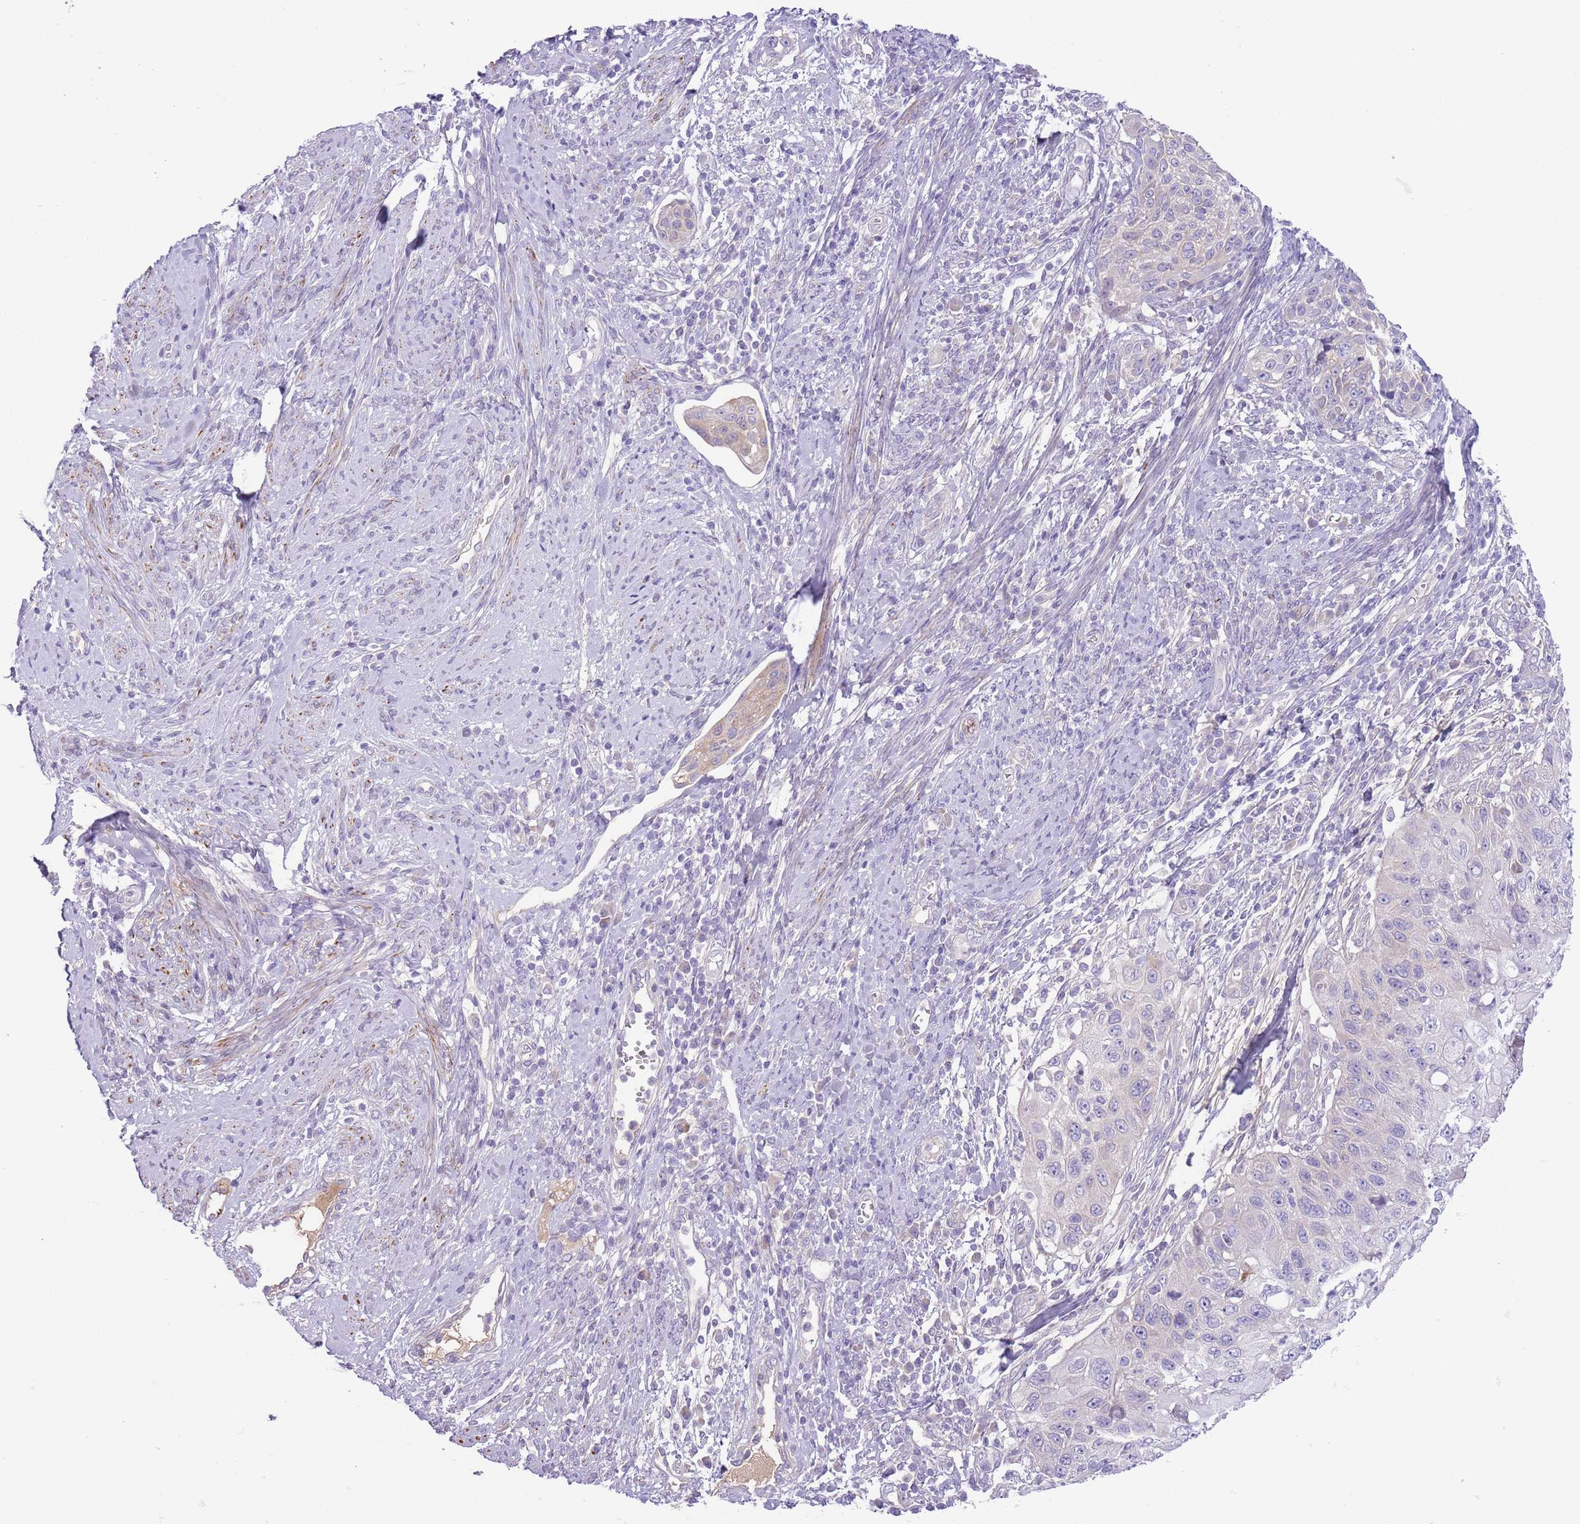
{"staining": {"intensity": "negative", "quantity": "none", "location": "none"}, "tissue": "cervical cancer", "cell_type": "Tumor cells", "image_type": "cancer", "snomed": [{"axis": "morphology", "description": "Squamous cell carcinoma, NOS"}, {"axis": "topography", "description": "Cervix"}], "caption": "Immunohistochemistry of squamous cell carcinoma (cervical) shows no positivity in tumor cells.", "gene": "CFH", "patient": {"sex": "female", "age": 70}}